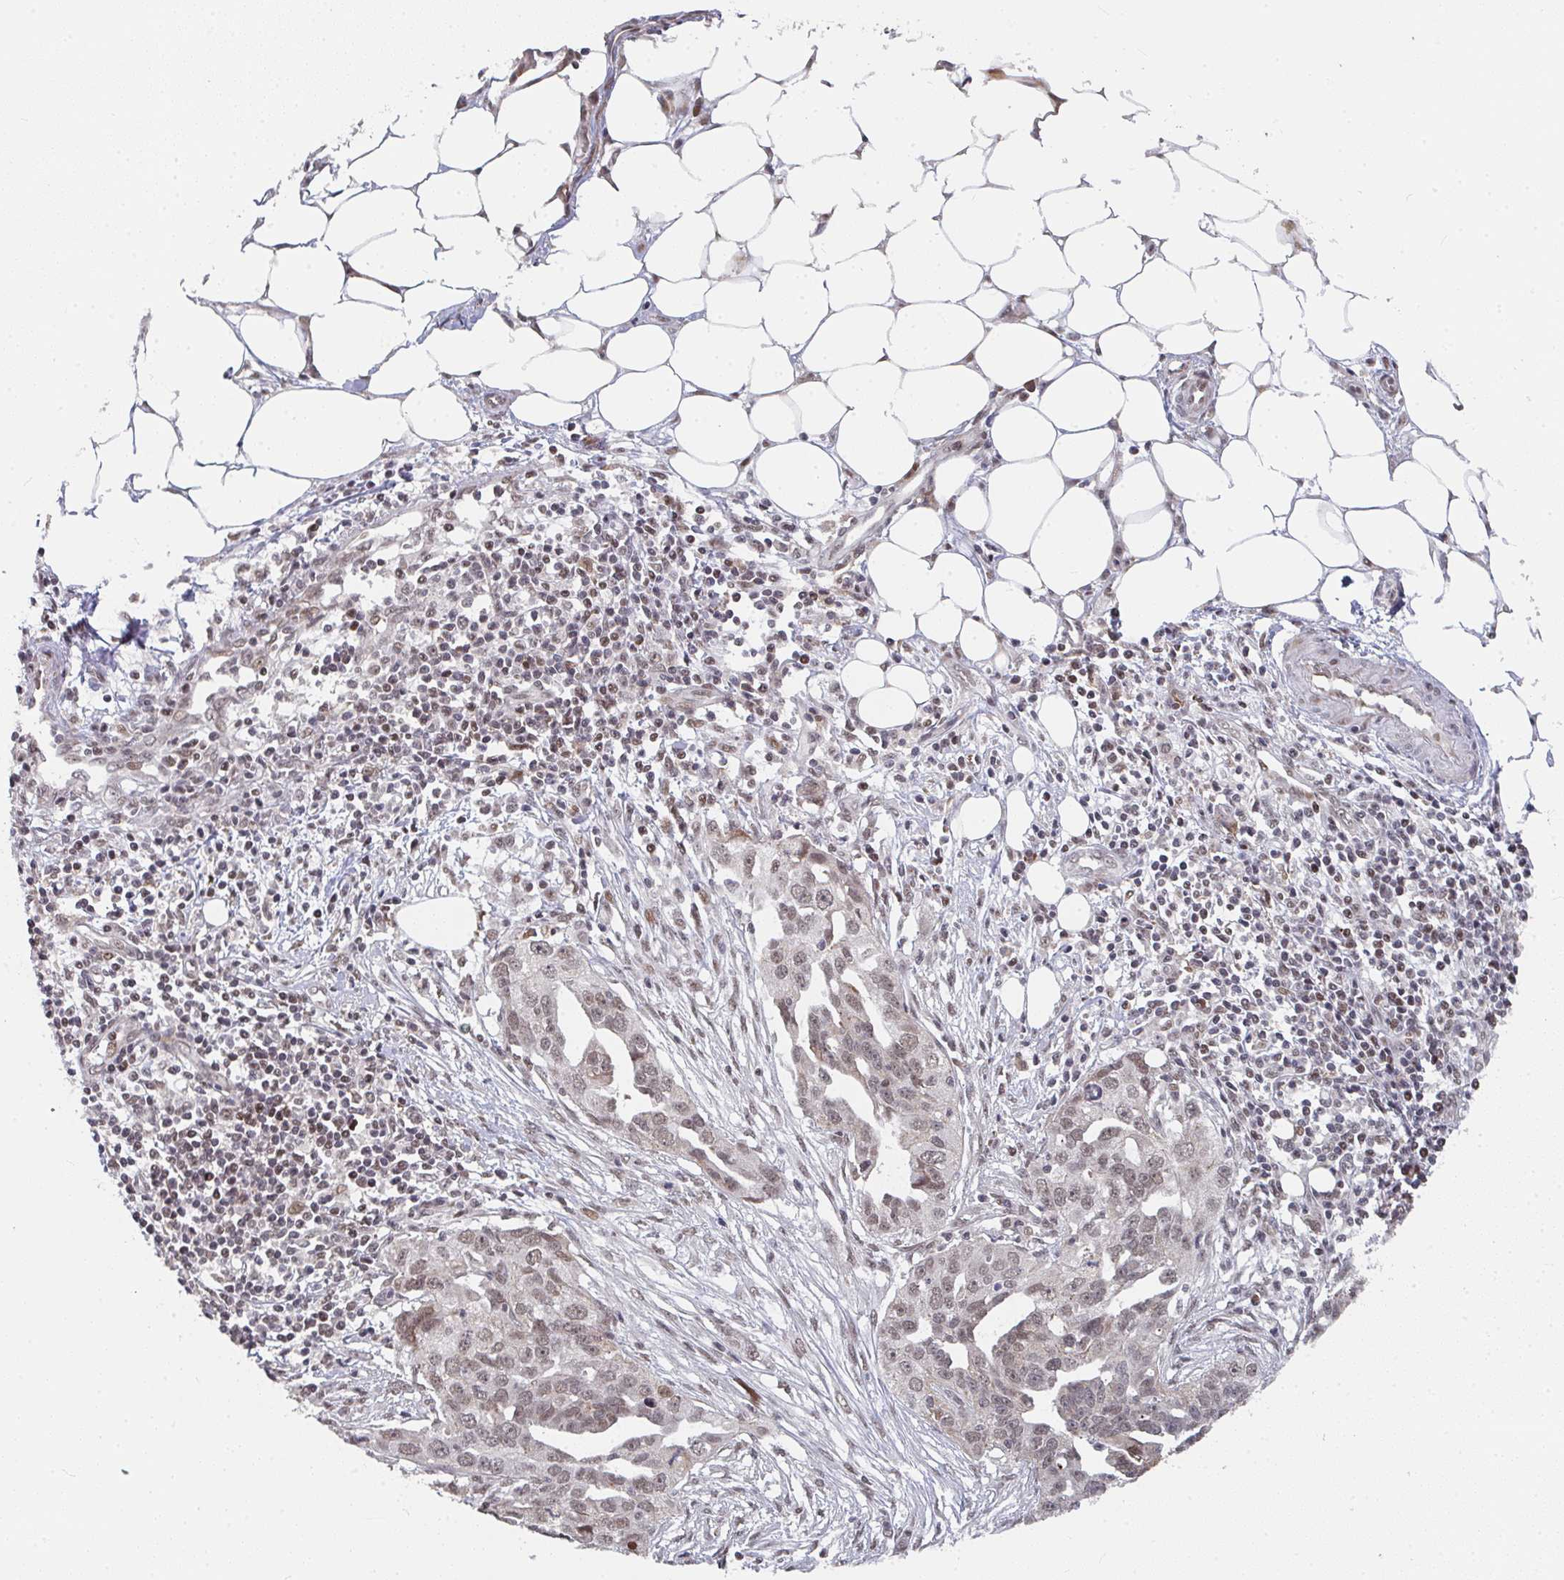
{"staining": {"intensity": "moderate", "quantity": ">75%", "location": "nuclear"}, "tissue": "ovarian cancer", "cell_type": "Tumor cells", "image_type": "cancer", "snomed": [{"axis": "morphology", "description": "Carcinoma, endometroid"}, {"axis": "morphology", "description": "Cystadenocarcinoma, serous, NOS"}, {"axis": "topography", "description": "Ovary"}], "caption": "This is a histology image of immunohistochemistry staining of ovarian cancer, which shows moderate expression in the nuclear of tumor cells.", "gene": "RBBP5", "patient": {"sex": "female", "age": 45}}